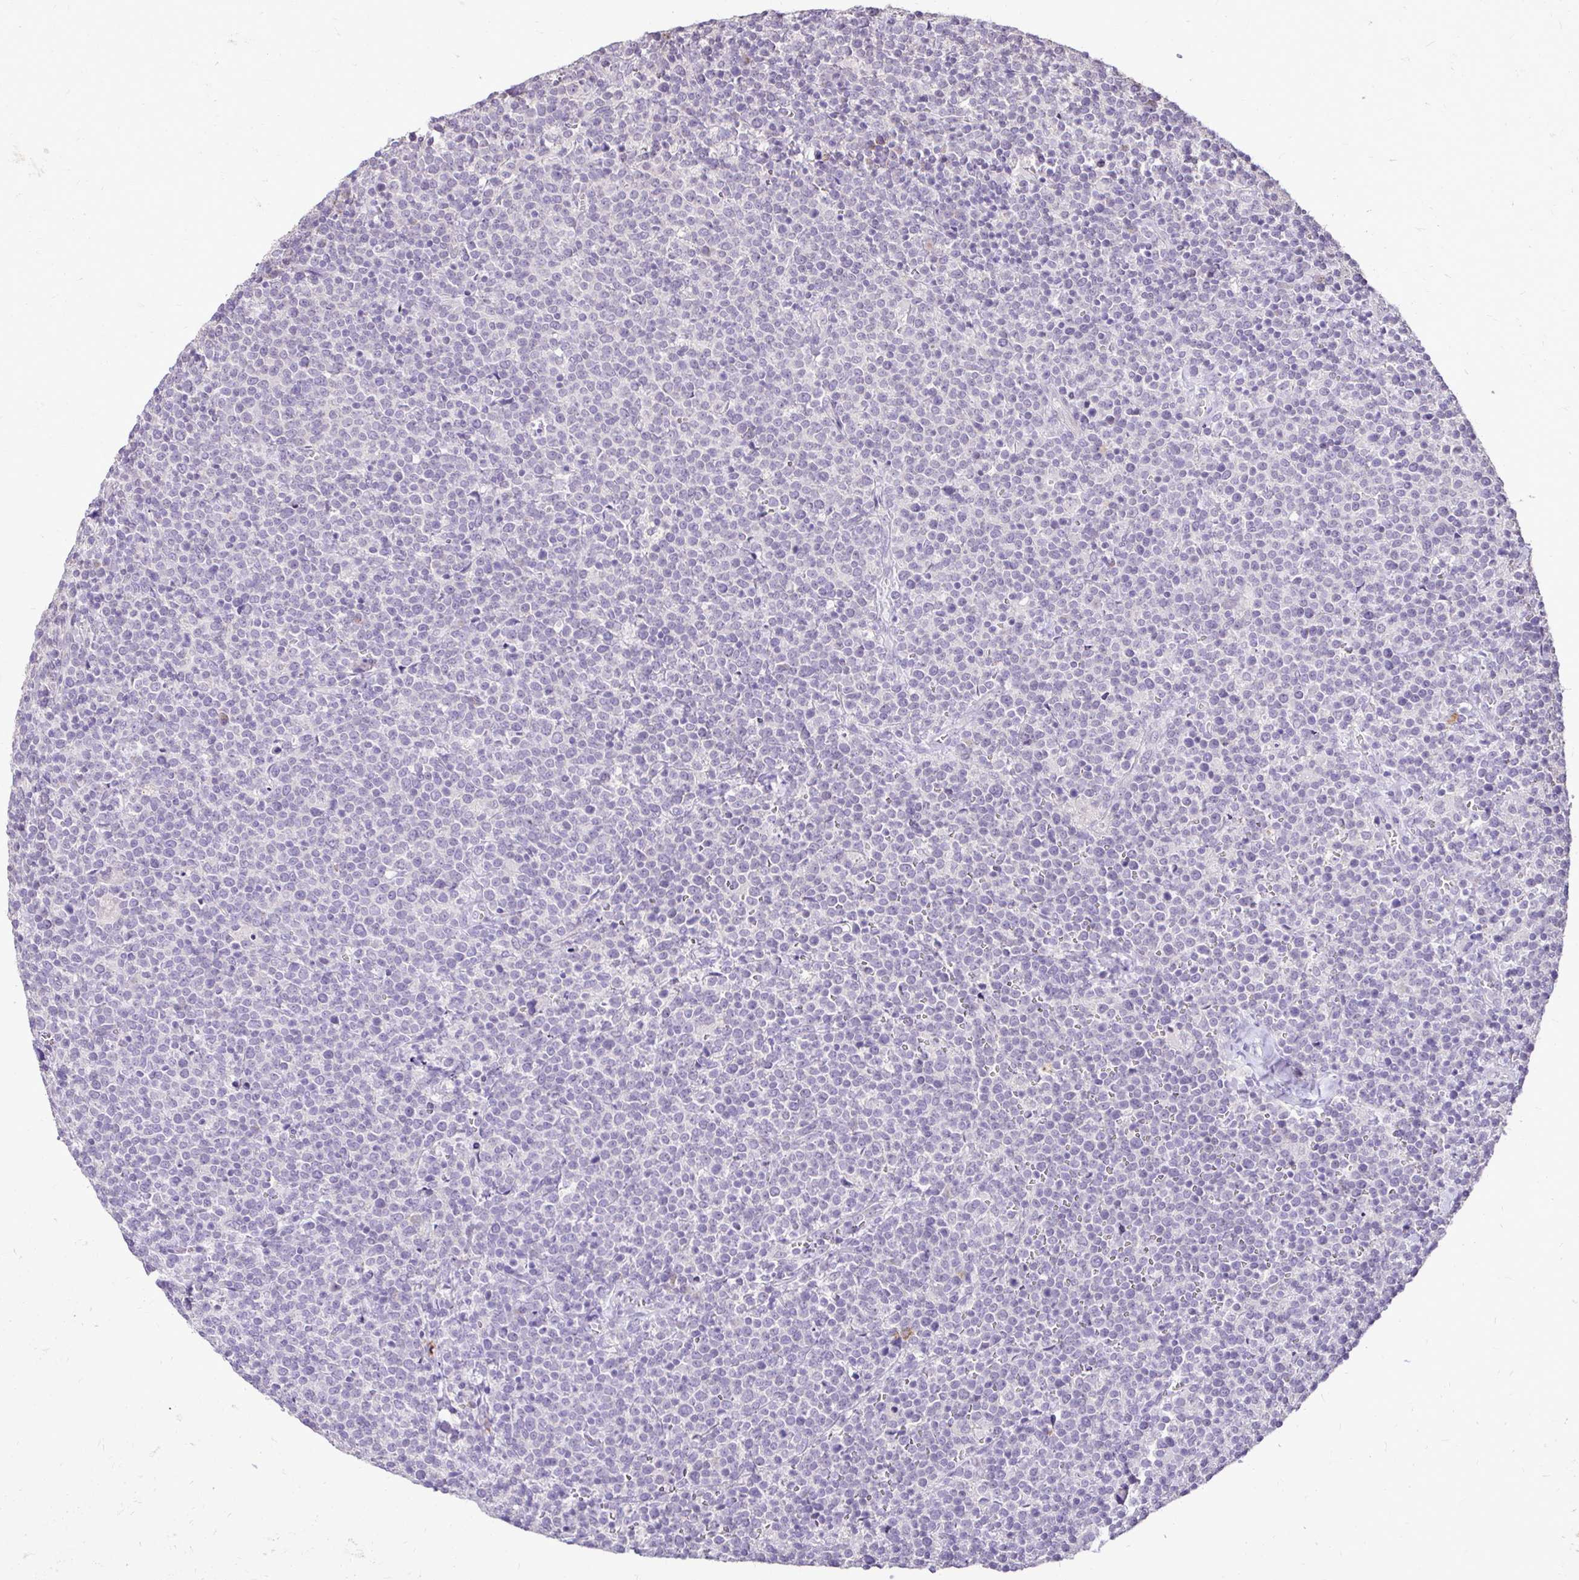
{"staining": {"intensity": "negative", "quantity": "none", "location": "none"}, "tissue": "lymphoma", "cell_type": "Tumor cells", "image_type": "cancer", "snomed": [{"axis": "morphology", "description": "Malignant lymphoma, non-Hodgkin's type, High grade"}, {"axis": "topography", "description": "Lymph node"}], "caption": "Immunohistochemistry of human lymphoma shows no expression in tumor cells.", "gene": "KIAA1210", "patient": {"sex": "male", "age": 61}}